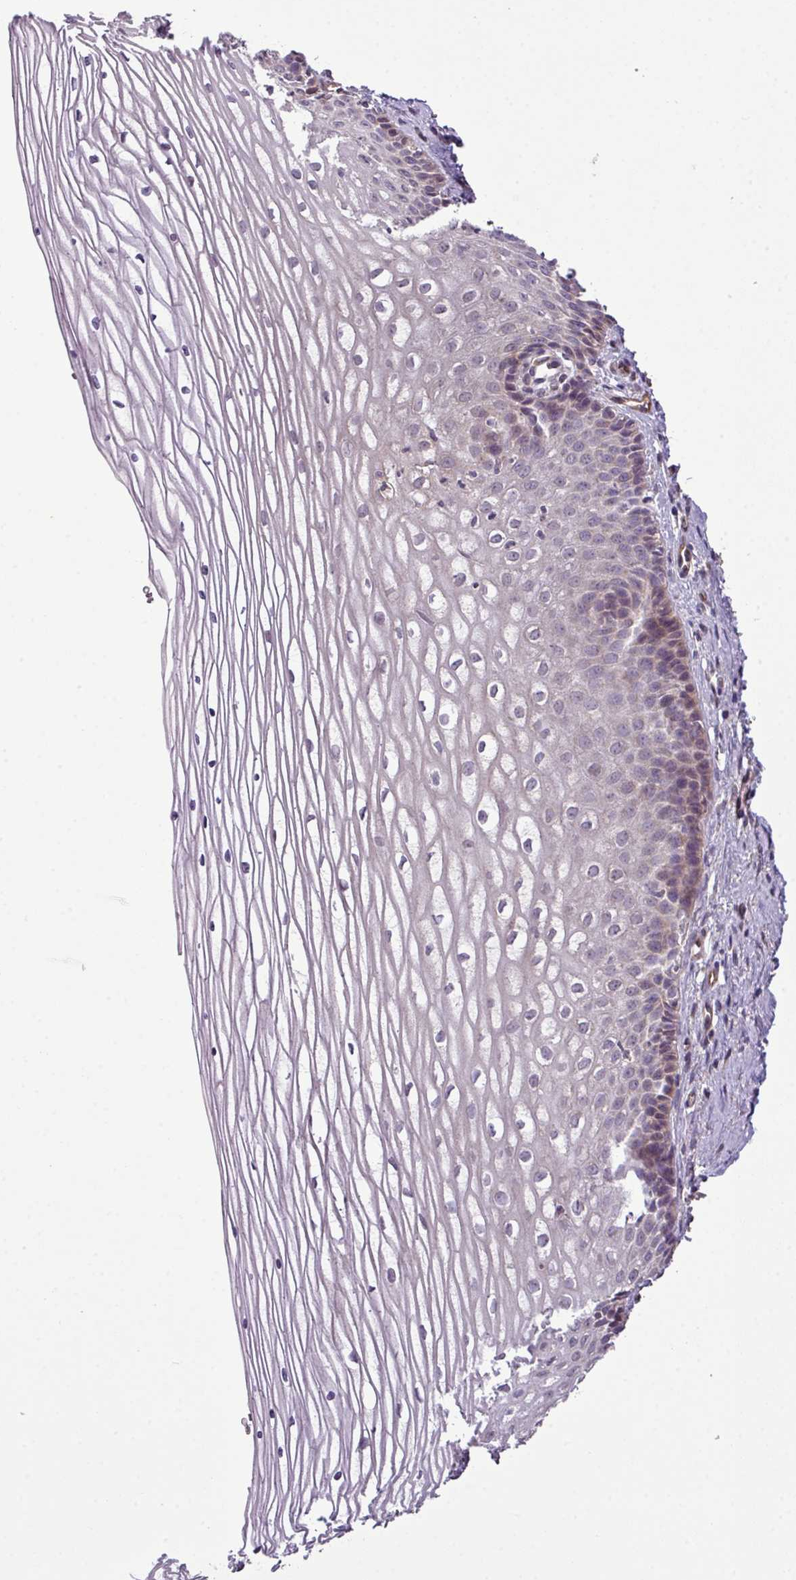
{"staining": {"intensity": "moderate", "quantity": "<25%", "location": "cytoplasmic/membranous"}, "tissue": "cervix", "cell_type": "Glandular cells", "image_type": "normal", "snomed": [{"axis": "morphology", "description": "Normal tissue, NOS"}, {"axis": "topography", "description": "Cervix"}], "caption": "Benign cervix shows moderate cytoplasmic/membranous expression in approximately <25% of glandular cells.", "gene": "XIAP", "patient": {"sex": "female", "age": 47}}